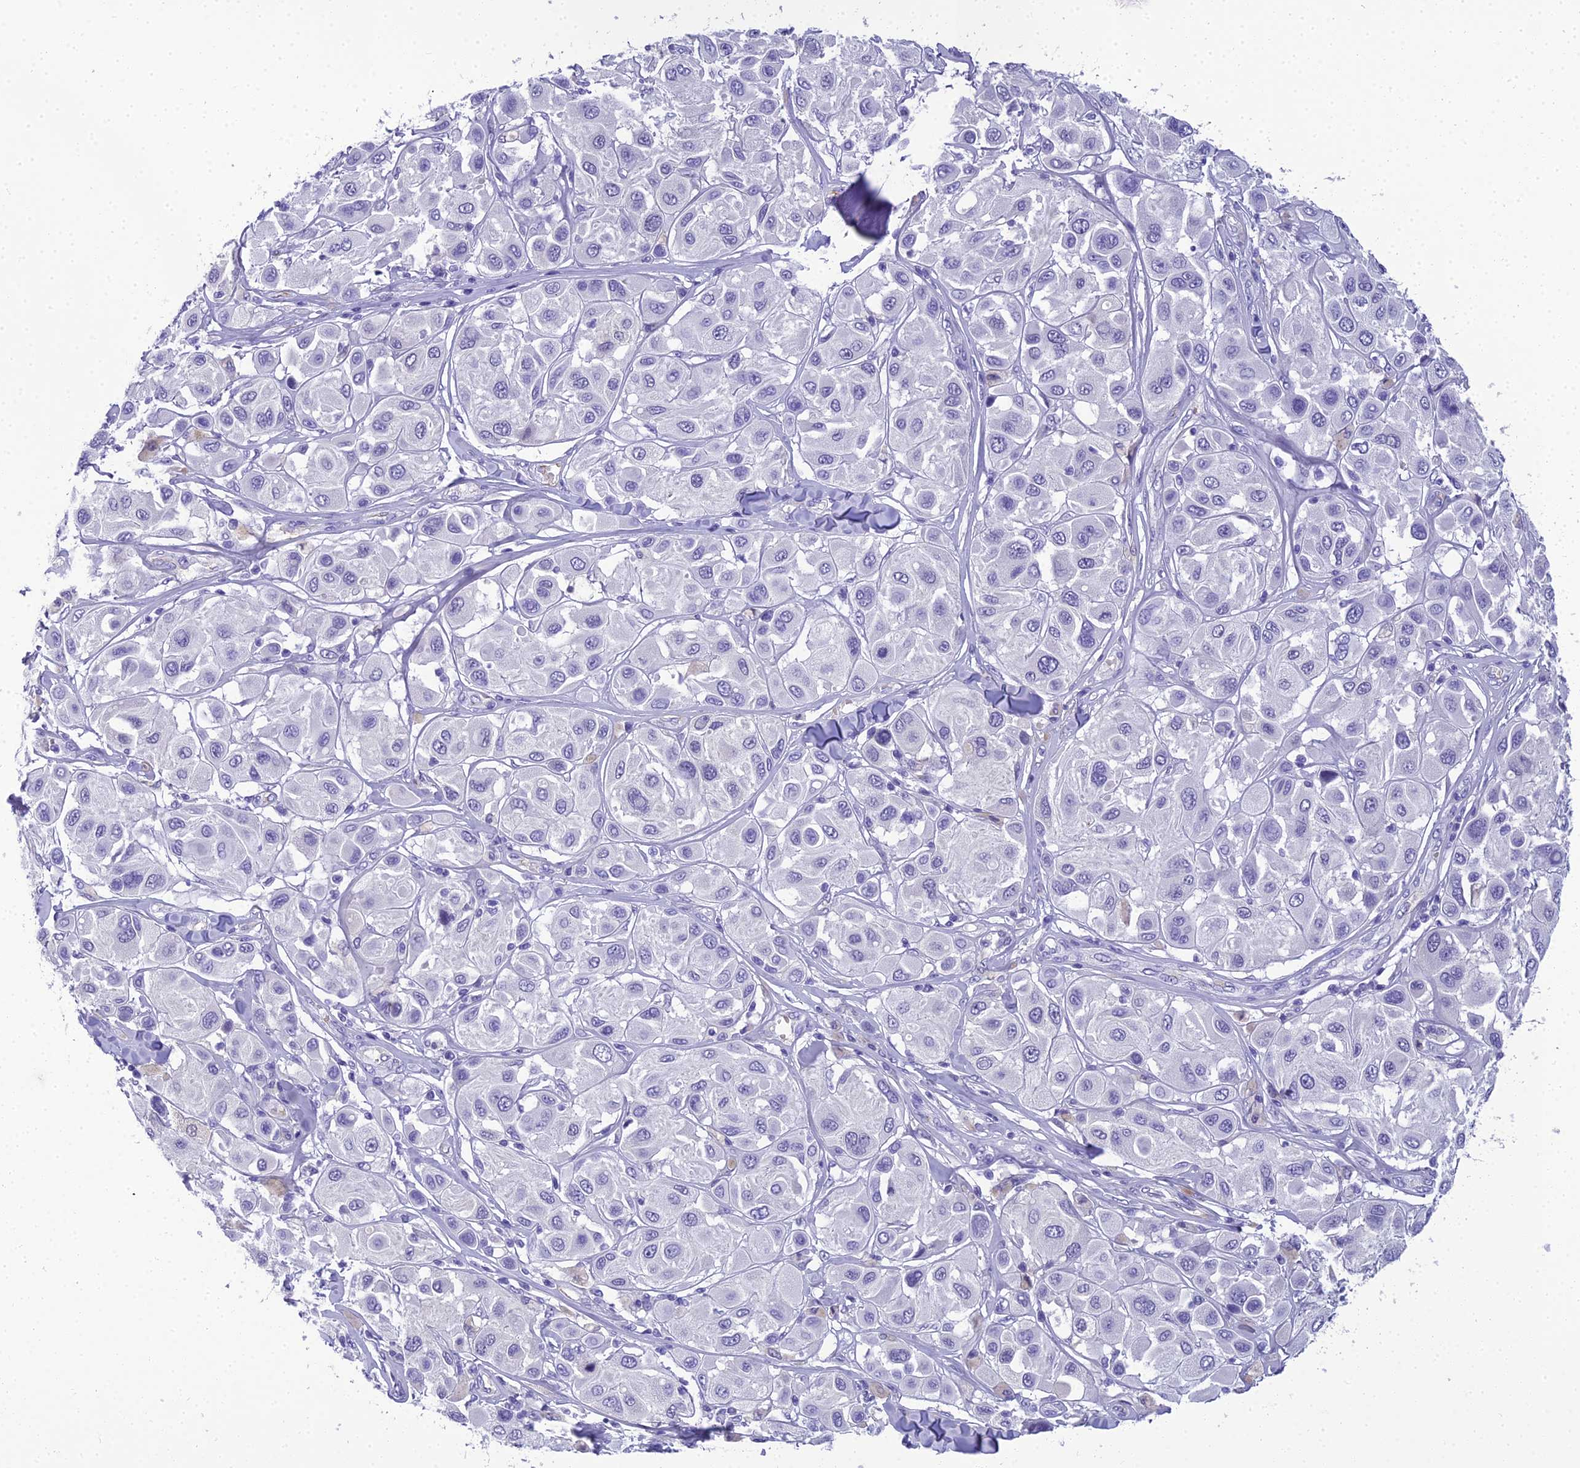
{"staining": {"intensity": "negative", "quantity": "none", "location": "none"}, "tissue": "melanoma", "cell_type": "Tumor cells", "image_type": "cancer", "snomed": [{"axis": "morphology", "description": "Malignant melanoma, Metastatic site"}, {"axis": "topography", "description": "Skin"}], "caption": "Immunohistochemistry of human melanoma displays no positivity in tumor cells.", "gene": "NINJ1", "patient": {"sex": "male", "age": 41}}